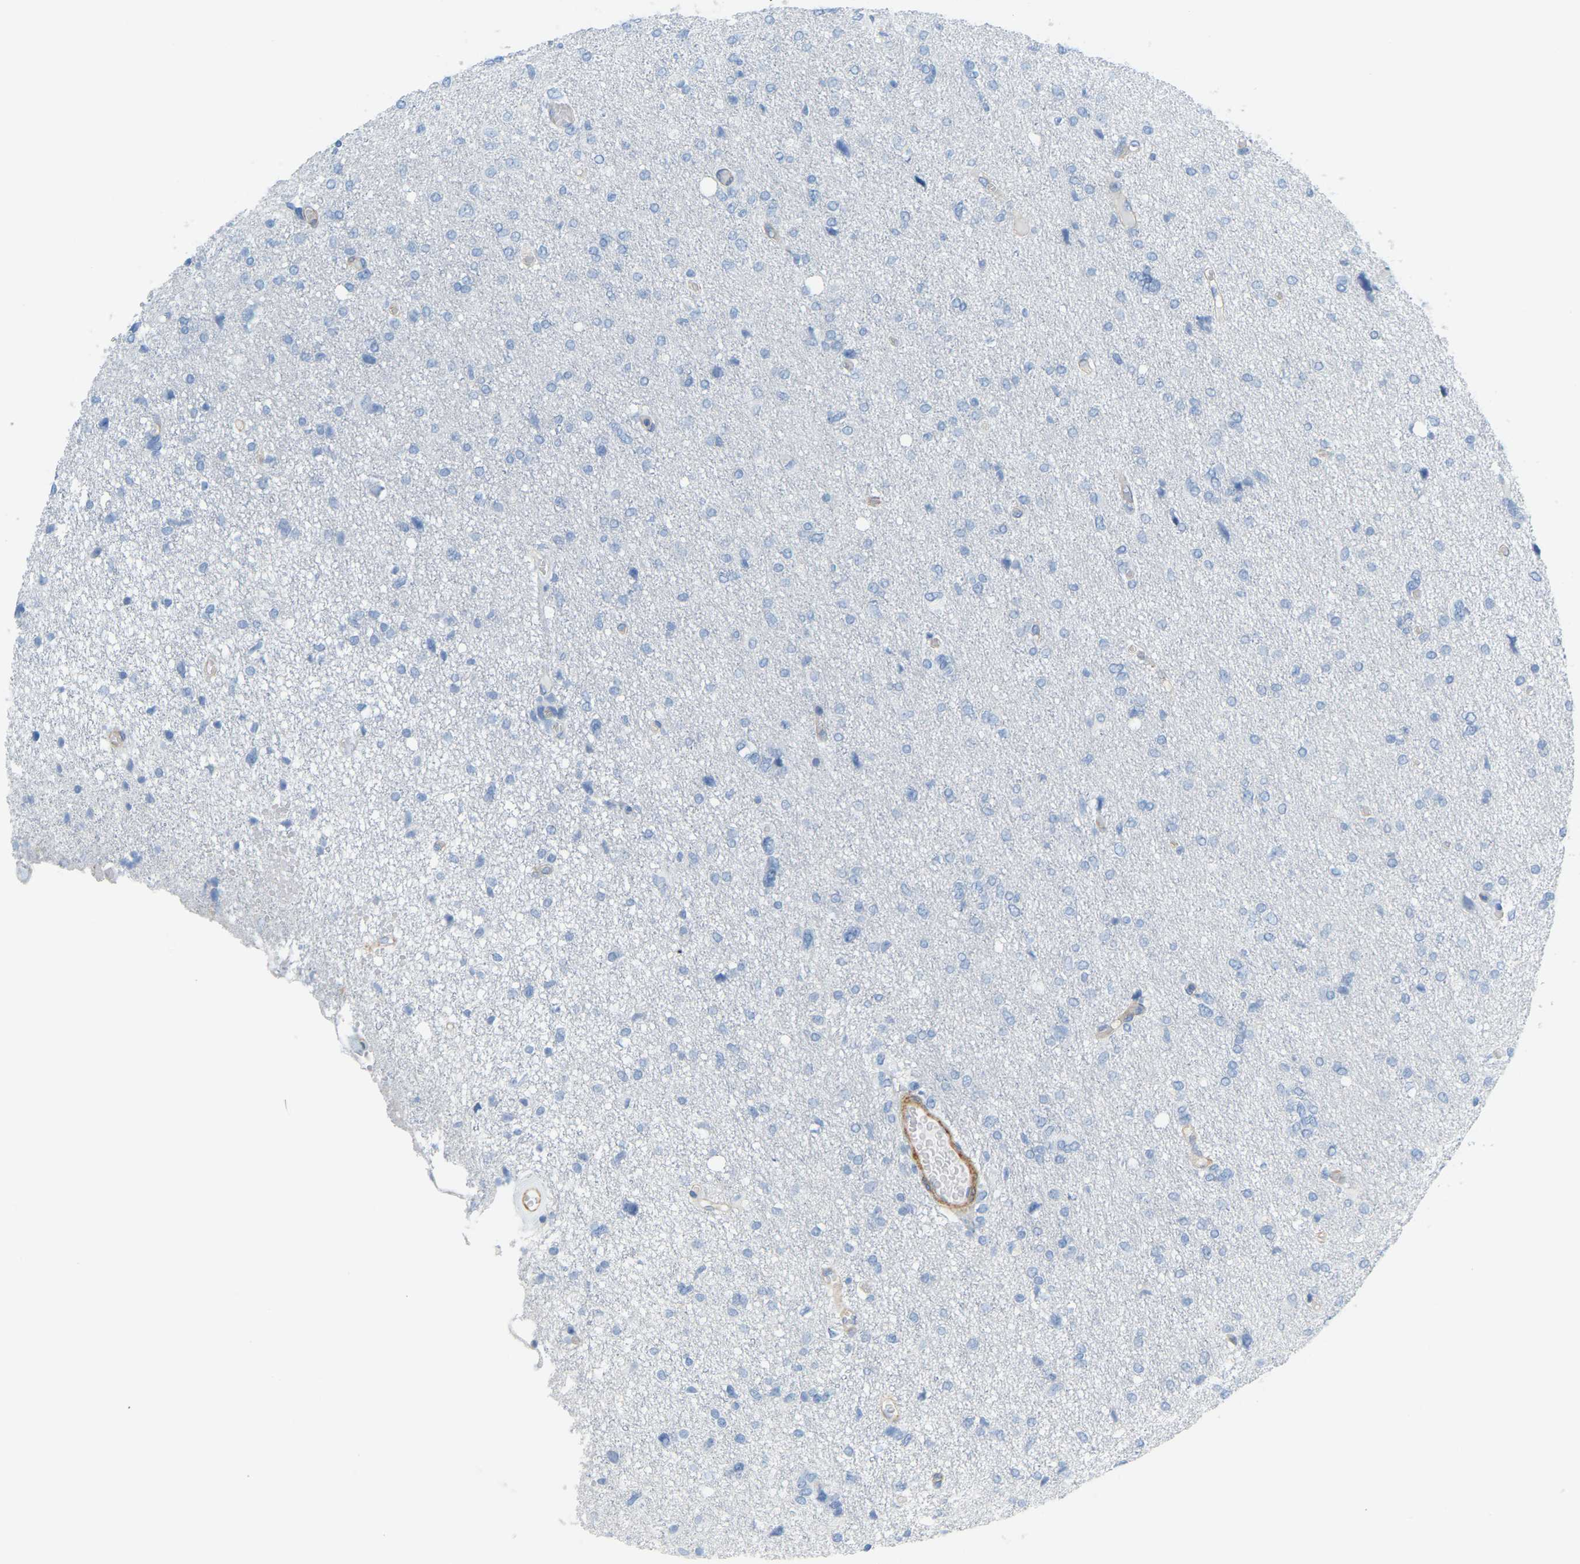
{"staining": {"intensity": "negative", "quantity": "none", "location": "none"}, "tissue": "glioma", "cell_type": "Tumor cells", "image_type": "cancer", "snomed": [{"axis": "morphology", "description": "Glioma, malignant, High grade"}, {"axis": "topography", "description": "Brain"}], "caption": "A high-resolution histopathology image shows immunohistochemistry (IHC) staining of high-grade glioma (malignant), which demonstrates no significant expression in tumor cells.", "gene": "MYL3", "patient": {"sex": "female", "age": 59}}